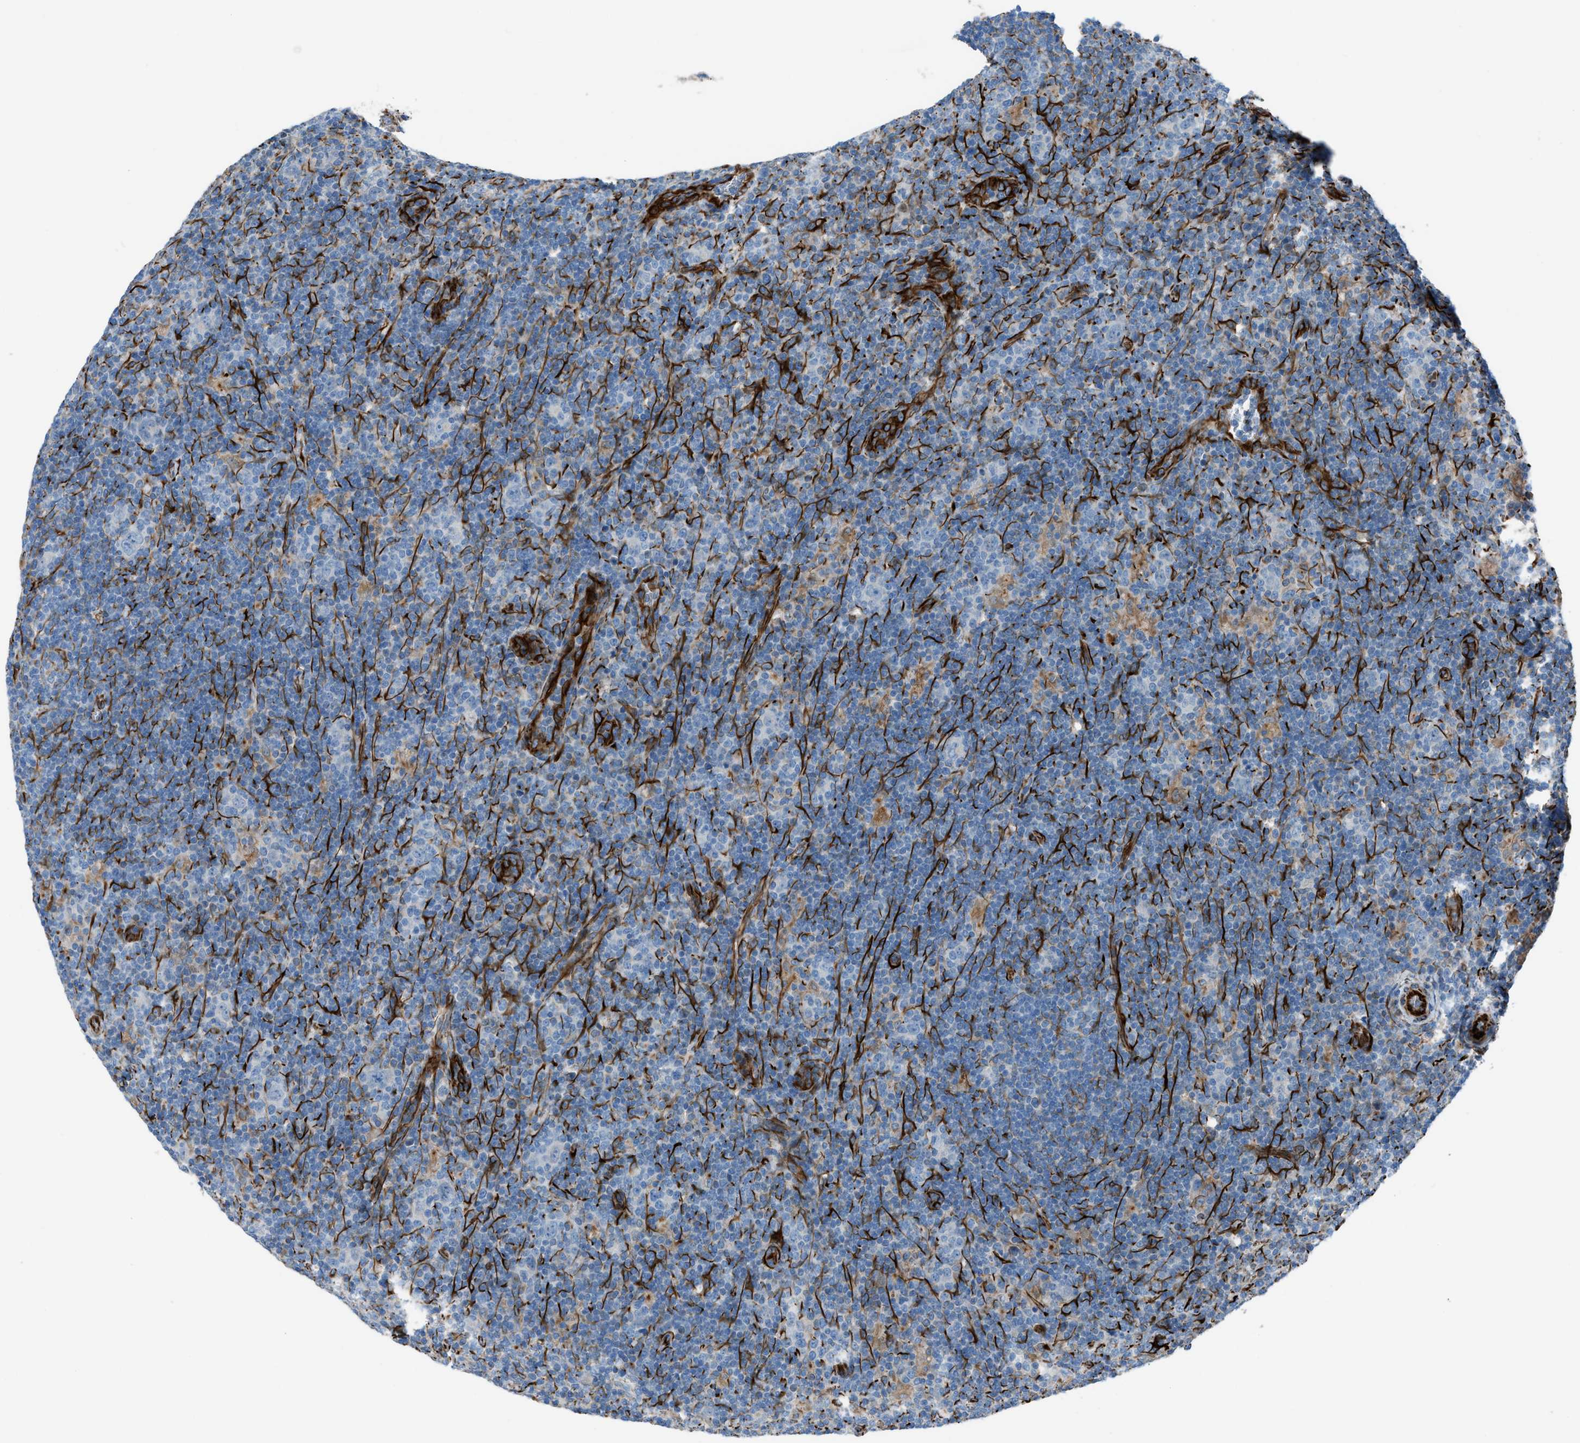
{"staining": {"intensity": "negative", "quantity": "none", "location": "none"}, "tissue": "lymphoma", "cell_type": "Tumor cells", "image_type": "cancer", "snomed": [{"axis": "morphology", "description": "Hodgkin's disease, NOS"}, {"axis": "topography", "description": "Lymph node"}], "caption": "High magnification brightfield microscopy of lymphoma stained with DAB (3,3'-diaminobenzidine) (brown) and counterstained with hematoxylin (blue): tumor cells show no significant positivity.", "gene": "CABP7", "patient": {"sex": "female", "age": 57}}